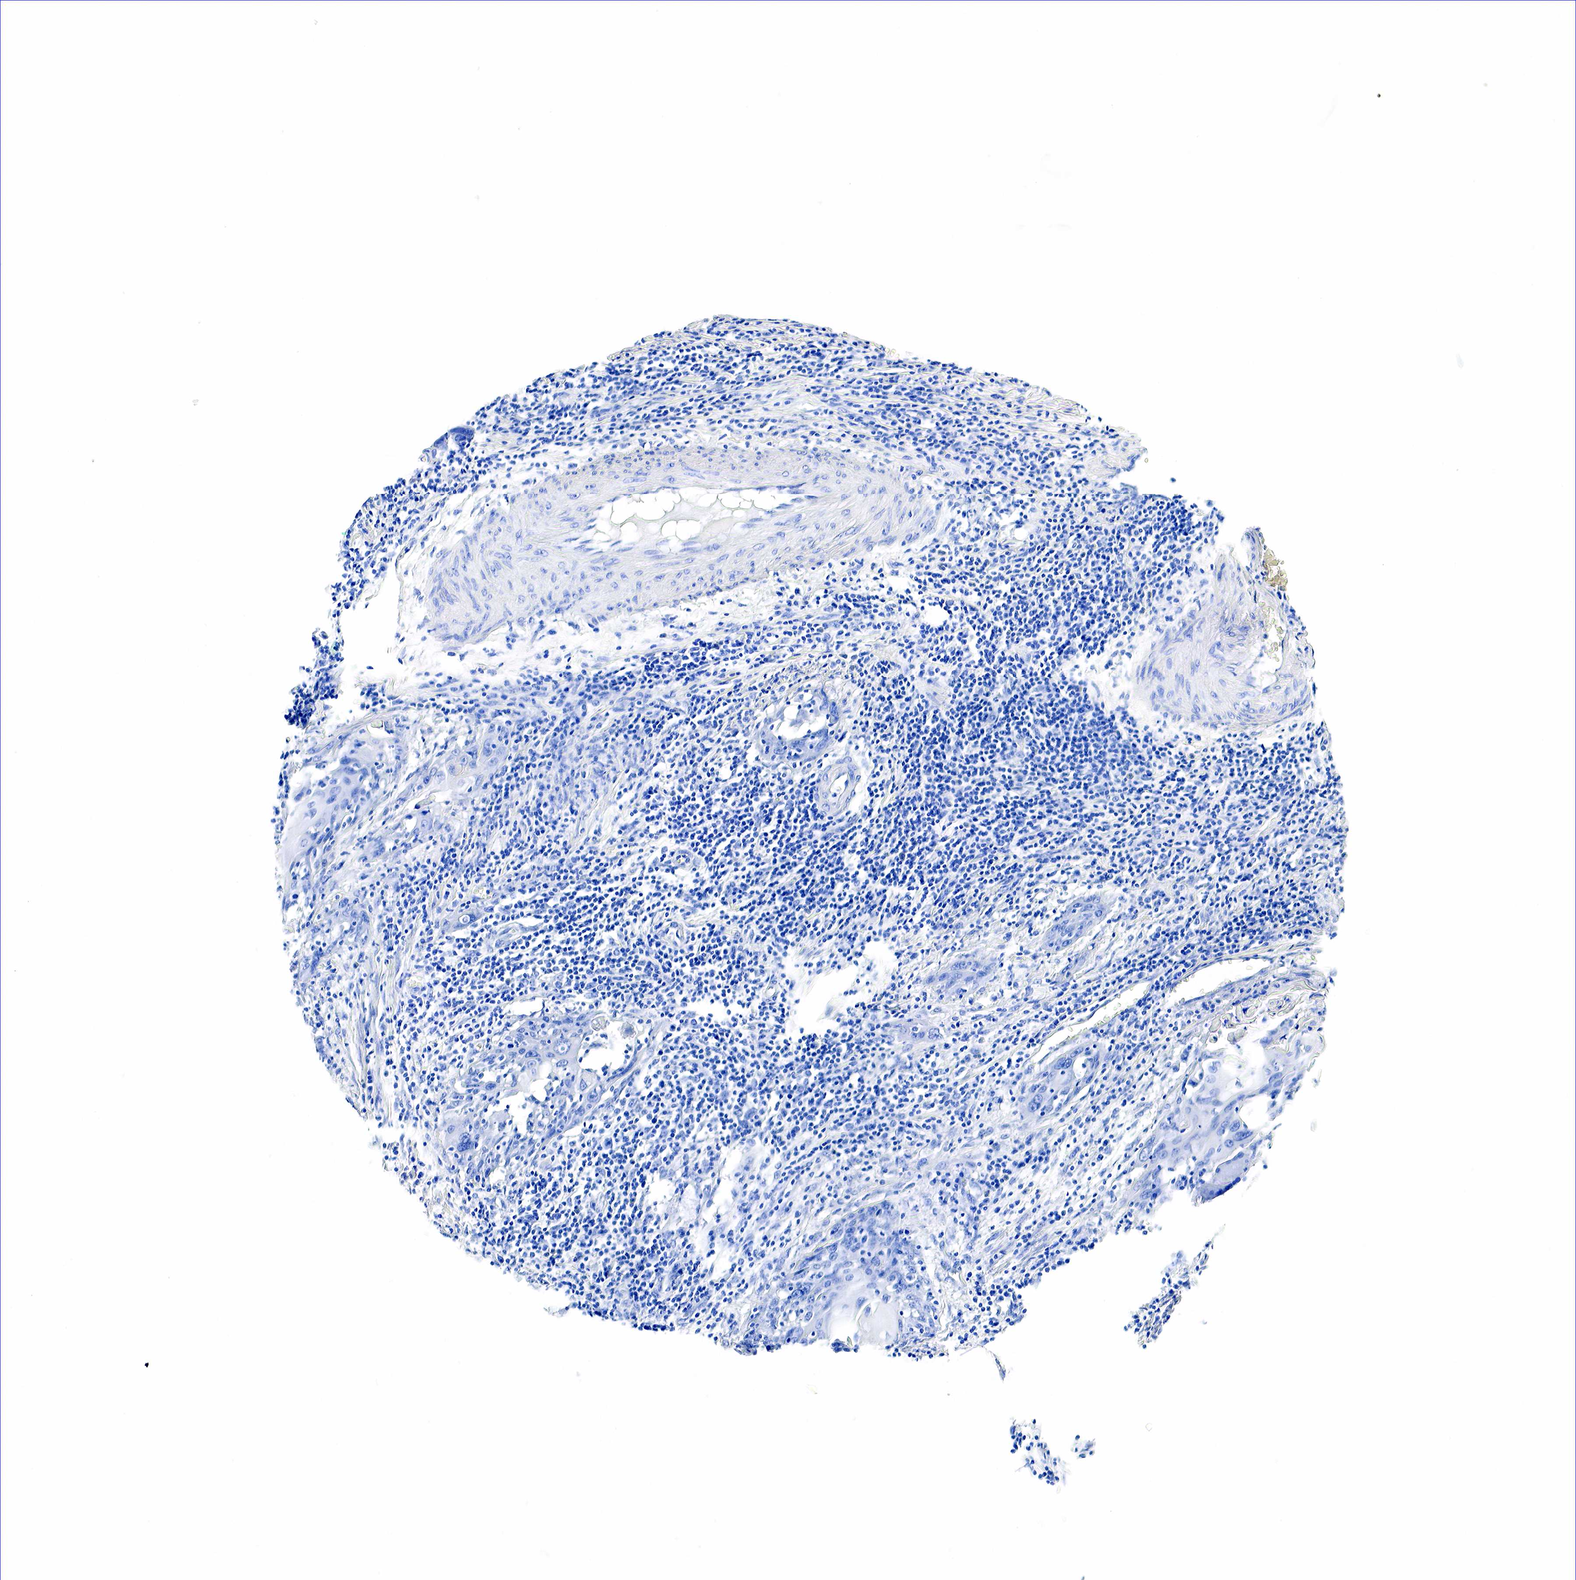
{"staining": {"intensity": "negative", "quantity": "none", "location": "none"}, "tissue": "cervical cancer", "cell_type": "Tumor cells", "image_type": "cancer", "snomed": [{"axis": "morphology", "description": "Squamous cell carcinoma, NOS"}, {"axis": "topography", "description": "Cervix"}], "caption": "Immunohistochemical staining of cervical squamous cell carcinoma exhibits no significant staining in tumor cells.", "gene": "ACP3", "patient": {"sex": "female", "age": 54}}